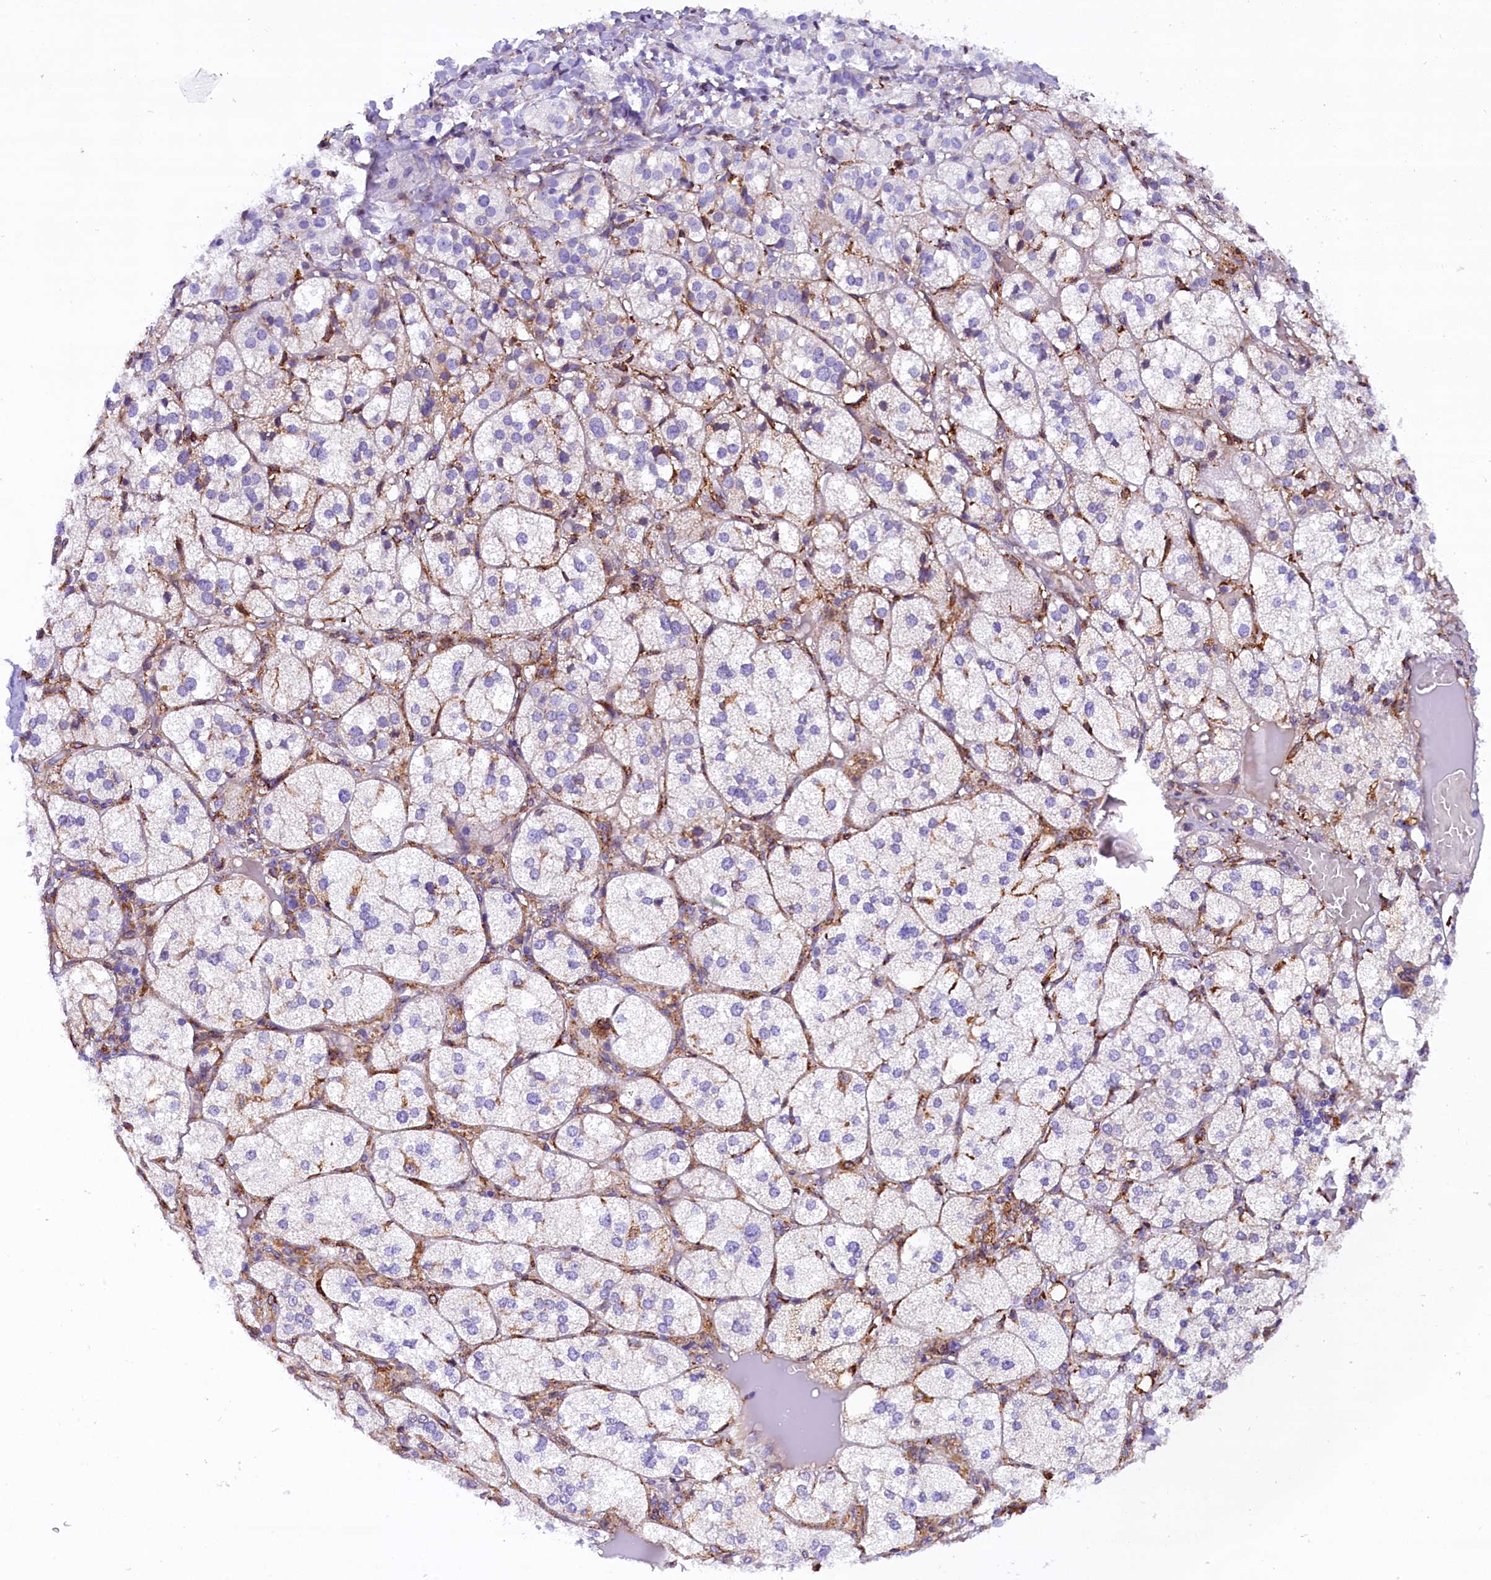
{"staining": {"intensity": "weak", "quantity": "<25%", "location": "cytoplasmic/membranous"}, "tissue": "adrenal gland", "cell_type": "Glandular cells", "image_type": "normal", "snomed": [{"axis": "morphology", "description": "Normal tissue, NOS"}, {"axis": "topography", "description": "Adrenal gland"}], "caption": "IHC photomicrograph of benign human adrenal gland stained for a protein (brown), which exhibits no positivity in glandular cells.", "gene": "CMTR2", "patient": {"sex": "female", "age": 61}}